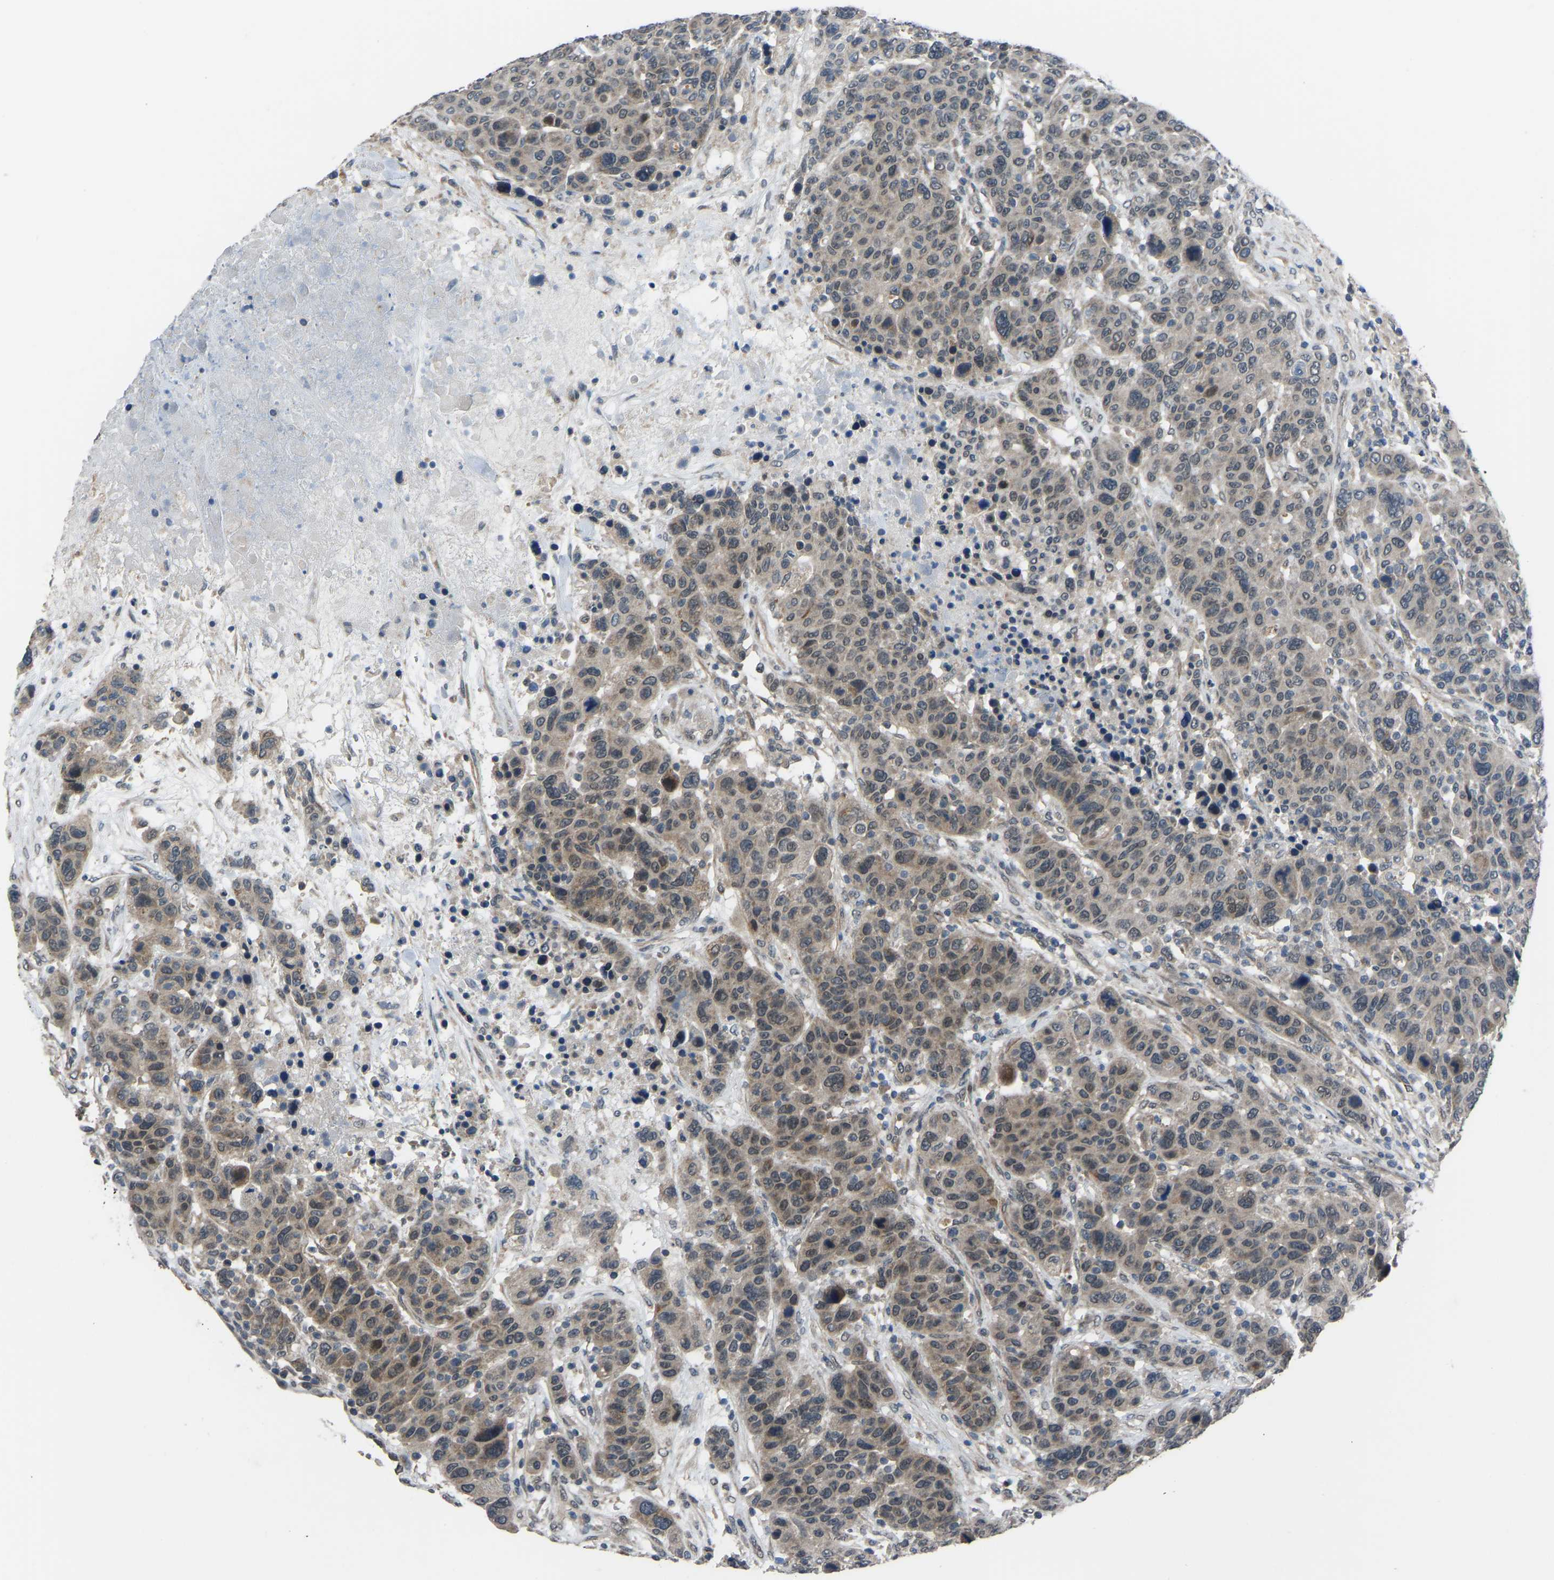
{"staining": {"intensity": "weak", "quantity": ">75%", "location": "cytoplasmic/membranous"}, "tissue": "breast cancer", "cell_type": "Tumor cells", "image_type": "cancer", "snomed": [{"axis": "morphology", "description": "Duct carcinoma"}, {"axis": "topography", "description": "Breast"}], "caption": "Weak cytoplasmic/membranous protein expression is present in about >75% of tumor cells in breast invasive ductal carcinoma. The staining was performed using DAB, with brown indicating positive protein expression. Nuclei are stained blue with hematoxylin.", "gene": "CDK2AP1", "patient": {"sex": "female", "age": 37}}